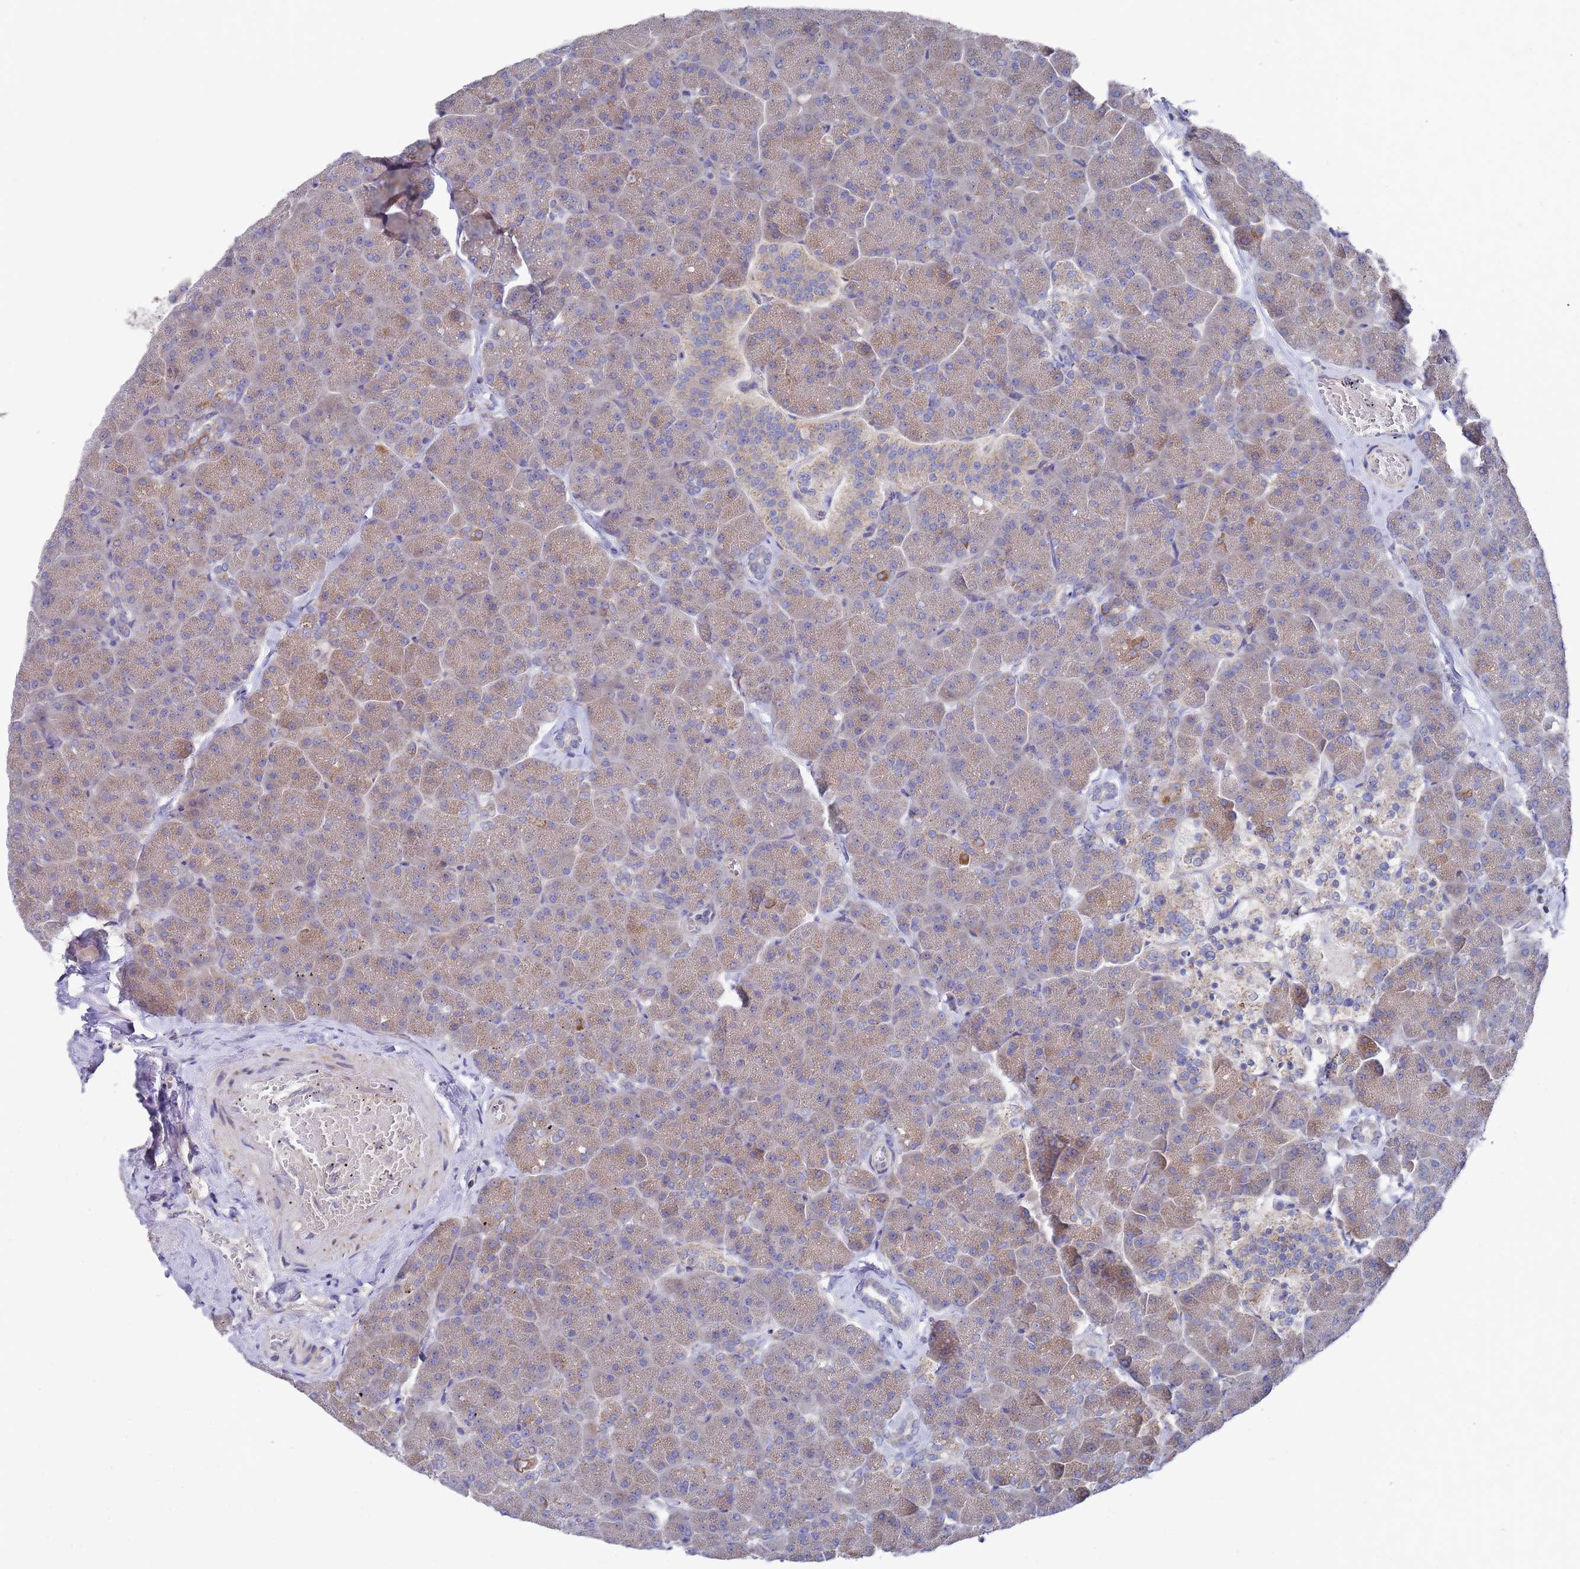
{"staining": {"intensity": "moderate", "quantity": "25%-75%", "location": "cytoplasmic/membranous"}, "tissue": "pancreas", "cell_type": "Exocrine glandular cells", "image_type": "normal", "snomed": [{"axis": "morphology", "description": "Normal tissue, NOS"}, {"axis": "topography", "description": "Pancreas"}, {"axis": "topography", "description": "Peripheral nerve tissue"}], "caption": "Pancreas stained with DAB (3,3'-diaminobenzidine) immunohistochemistry (IHC) exhibits medium levels of moderate cytoplasmic/membranous staining in about 25%-75% of exocrine glandular cells.", "gene": "SCAPER", "patient": {"sex": "male", "age": 54}}